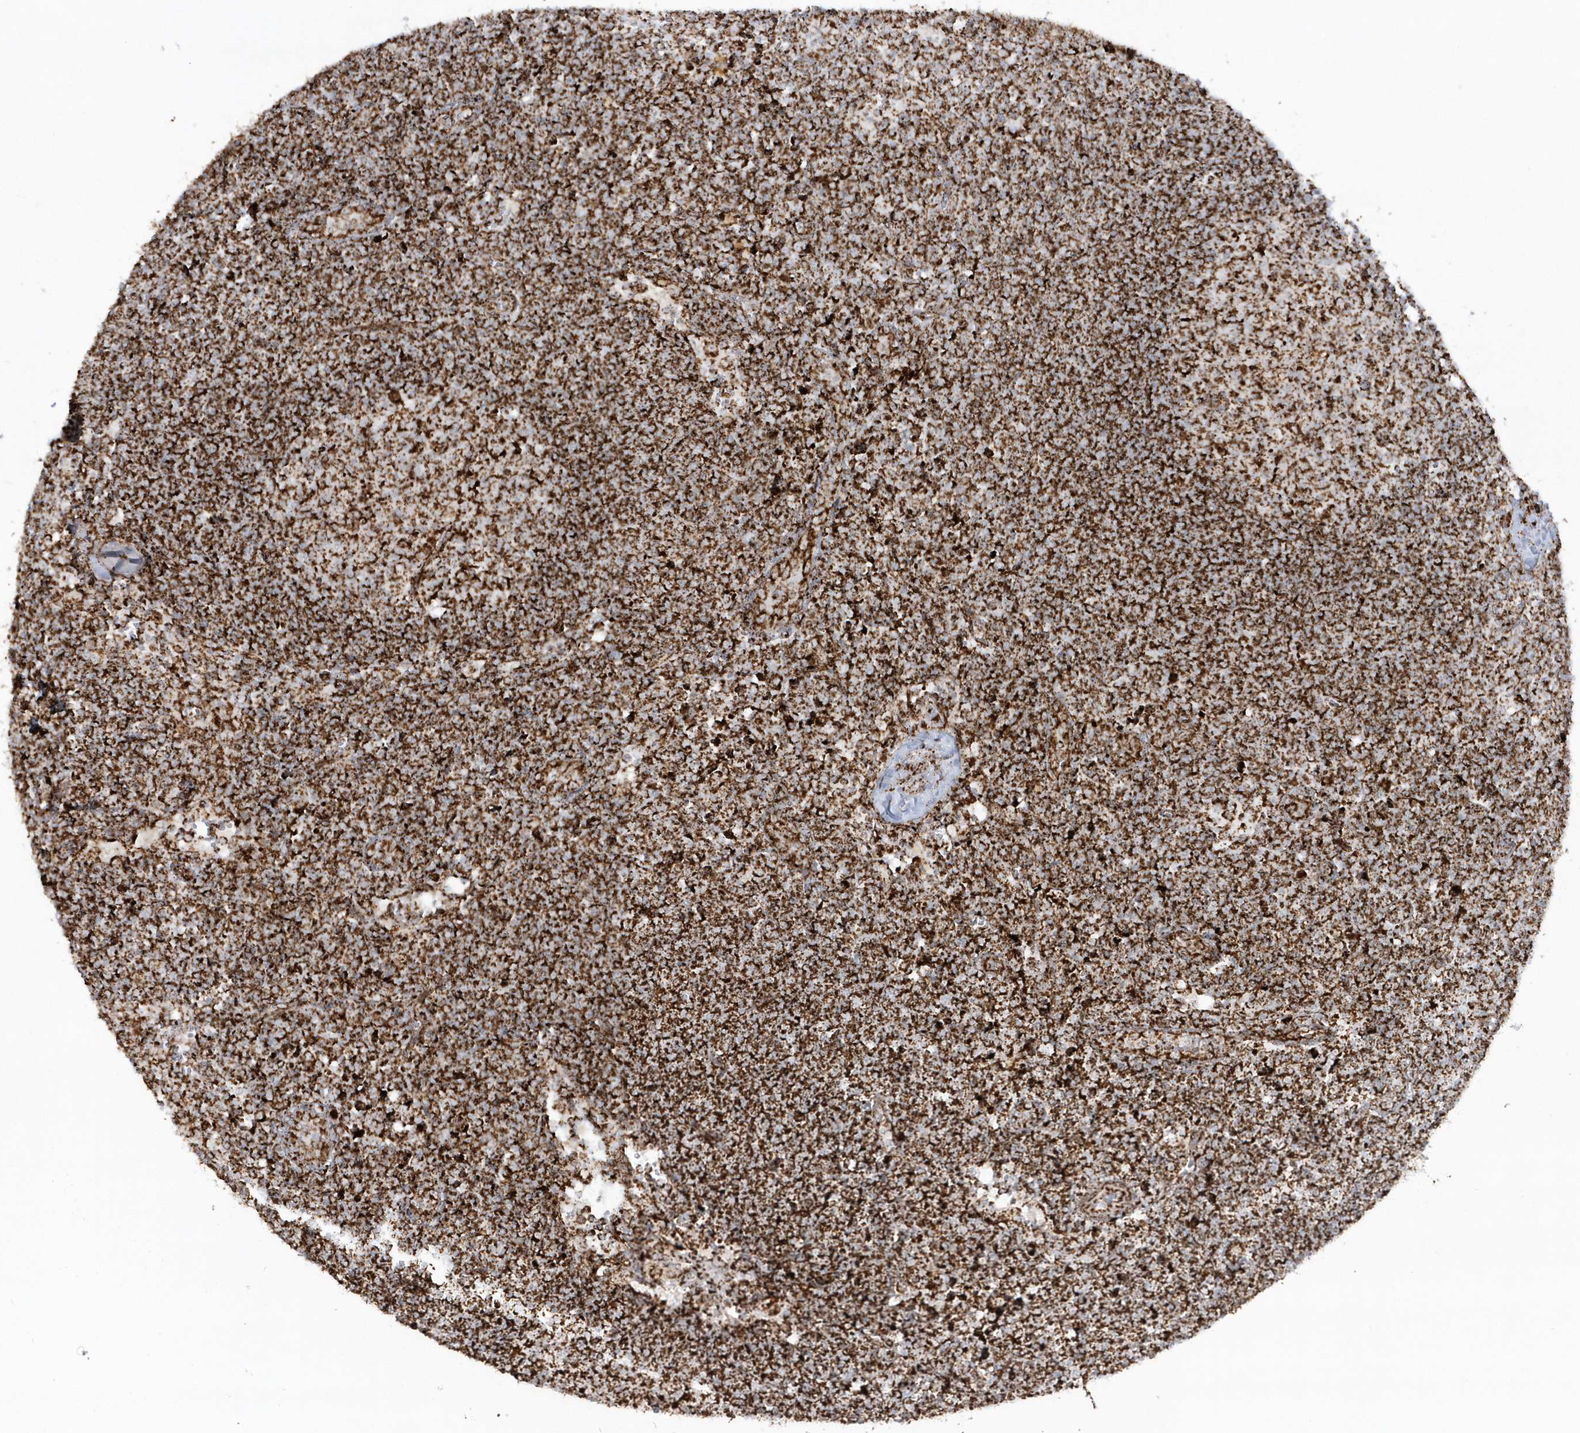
{"staining": {"intensity": "strong", "quantity": ">75%", "location": "cytoplasmic/membranous"}, "tissue": "lymph node", "cell_type": "Germinal center cells", "image_type": "normal", "snomed": [{"axis": "morphology", "description": "Normal tissue, NOS"}, {"axis": "morphology", "description": "Squamous cell carcinoma, metastatic, NOS"}, {"axis": "topography", "description": "Lymph node"}], "caption": "High-magnification brightfield microscopy of unremarkable lymph node stained with DAB (3,3'-diaminobenzidine) (brown) and counterstained with hematoxylin (blue). germinal center cells exhibit strong cytoplasmic/membranous staining is identified in approximately>75% of cells. The protein of interest is stained brown, and the nuclei are stained in blue (DAB IHC with brightfield microscopy, high magnification).", "gene": "CRY2", "patient": {"sex": "male", "age": 73}}